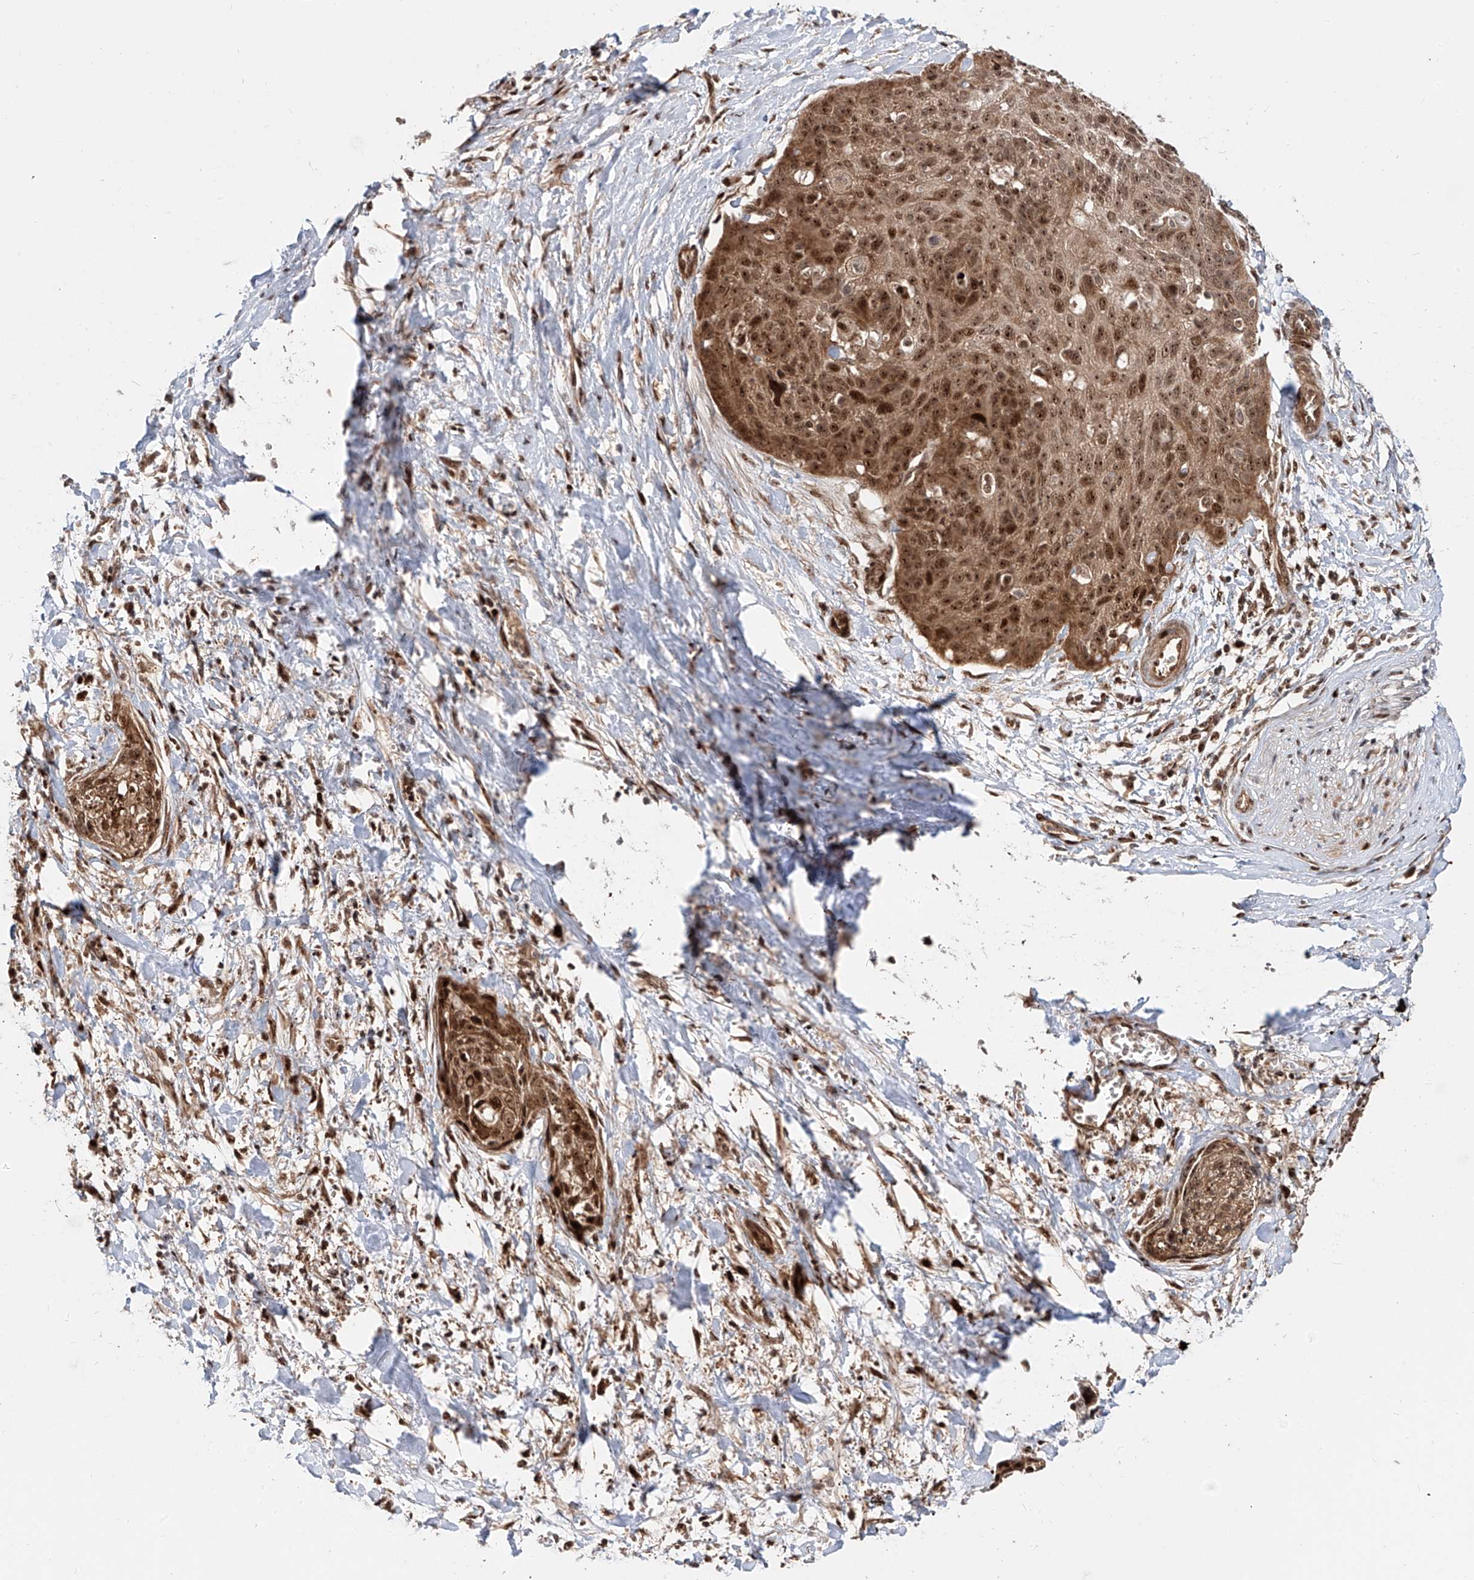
{"staining": {"intensity": "moderate", "quantity": ">75%", "location": "cytoplasmic/membranous,nuclear"}, "tissue": "cervical cancer", "cell_type": "Tumor cells", "image_type": "cancer", "snomed": [{"axis": "morphology", "description": "Squamous cell carcinoma, NOS"}, {"axis": "topography", "description": "Cervix"}], "caption": "A micrograph of cervical cancer stained for a protein shows moderate cytoplasmic/membranous and nuclear brown staining in tumor cells.", "gene": "ZNF710", "patient": {"sex": "female", "age": 55}}